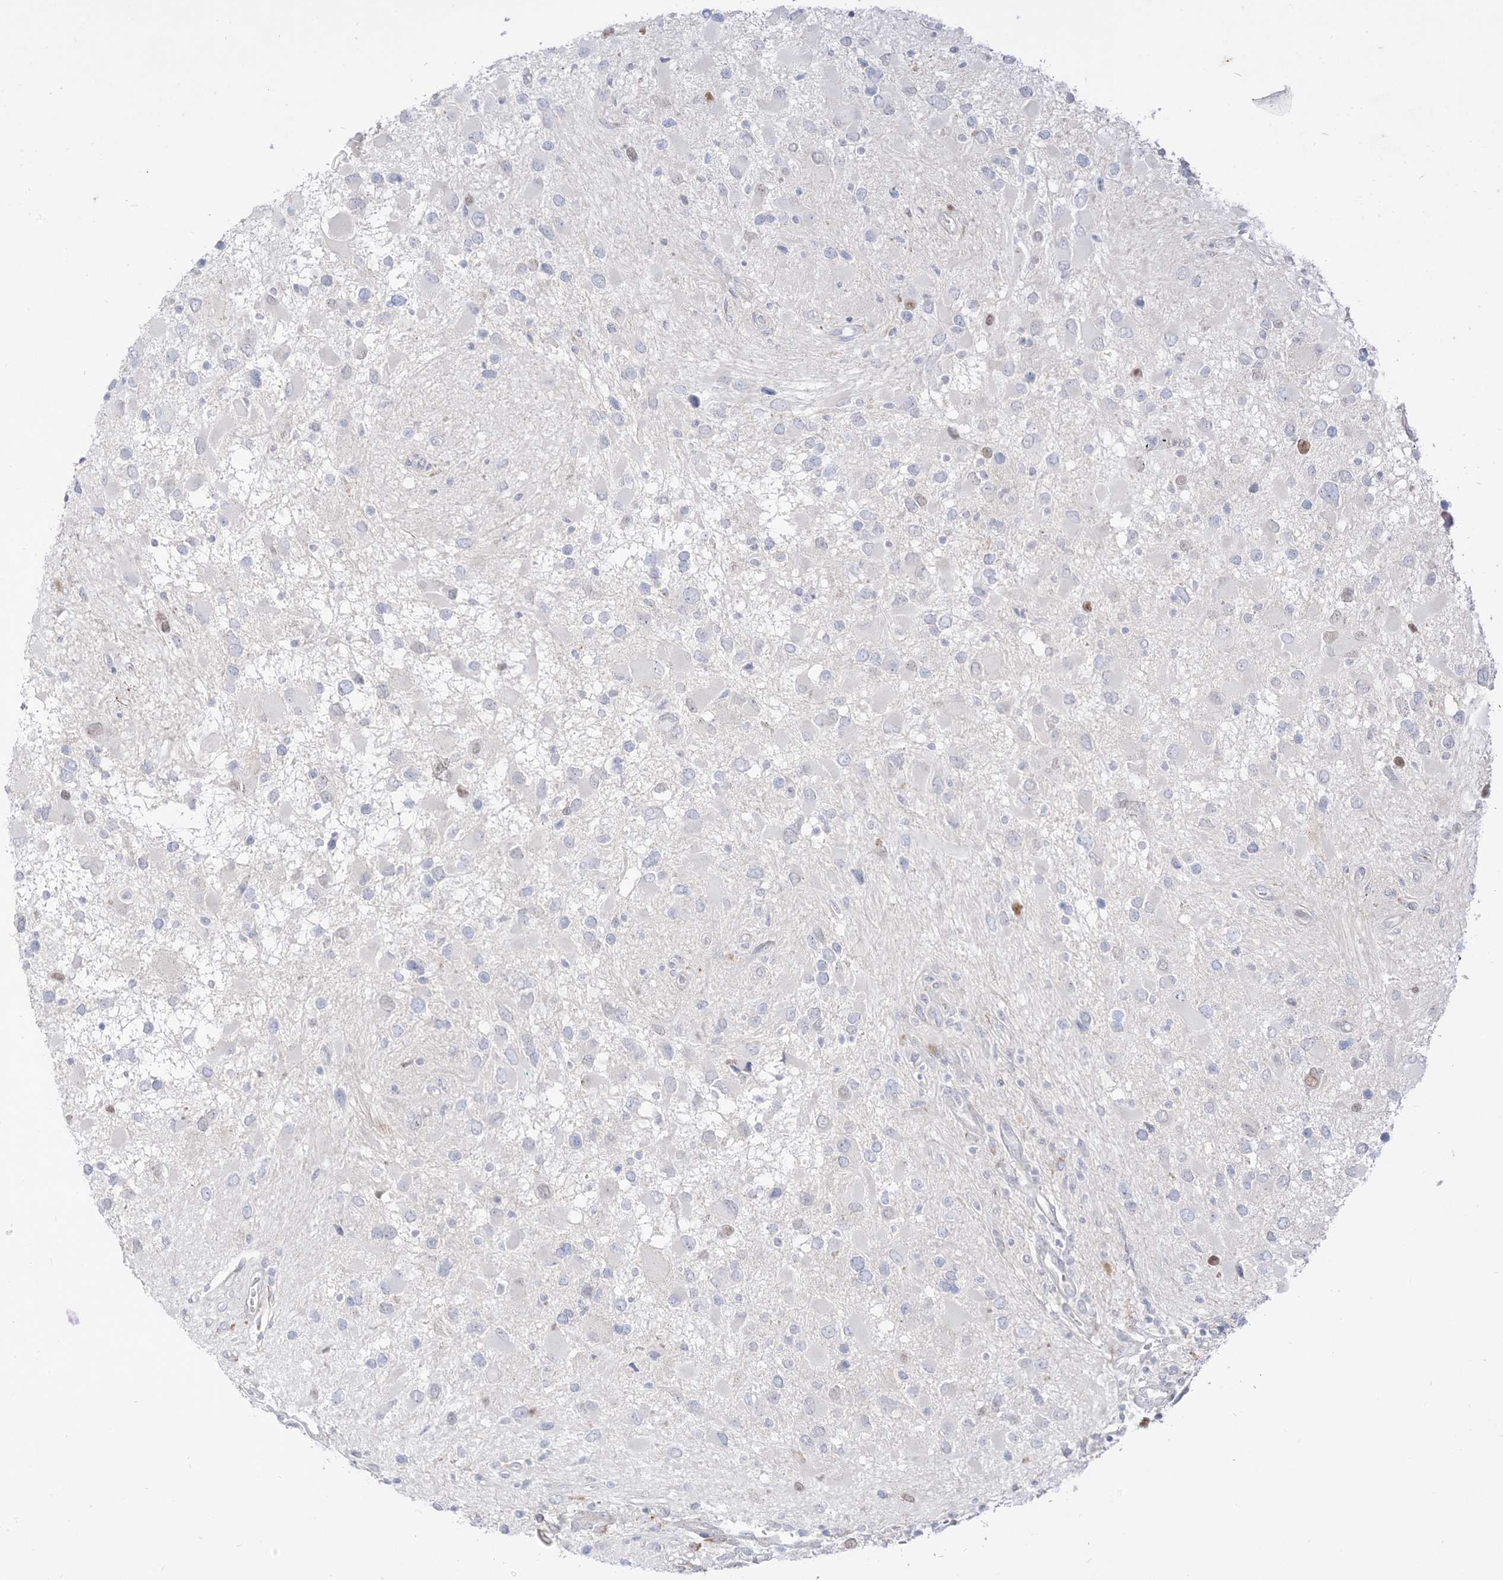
{"staining": {"intensity": "negative", "quantity": "none", "location": "none"}, "tissue": "glioma", "cell_type": "Tumor cells", "image_type": "cancer", "snomed": [{"axis": "morphology", "description": "Glioma, malignant, High grade"}, {"axis": "topography", "description": "Brain"}], "caption": "Immunohistochemistry of malignant glioma (high-grade) reveals no positivity in tumor cells.", "gene": "LOXL3", "patient": {"sex": "male", "age": 53}}